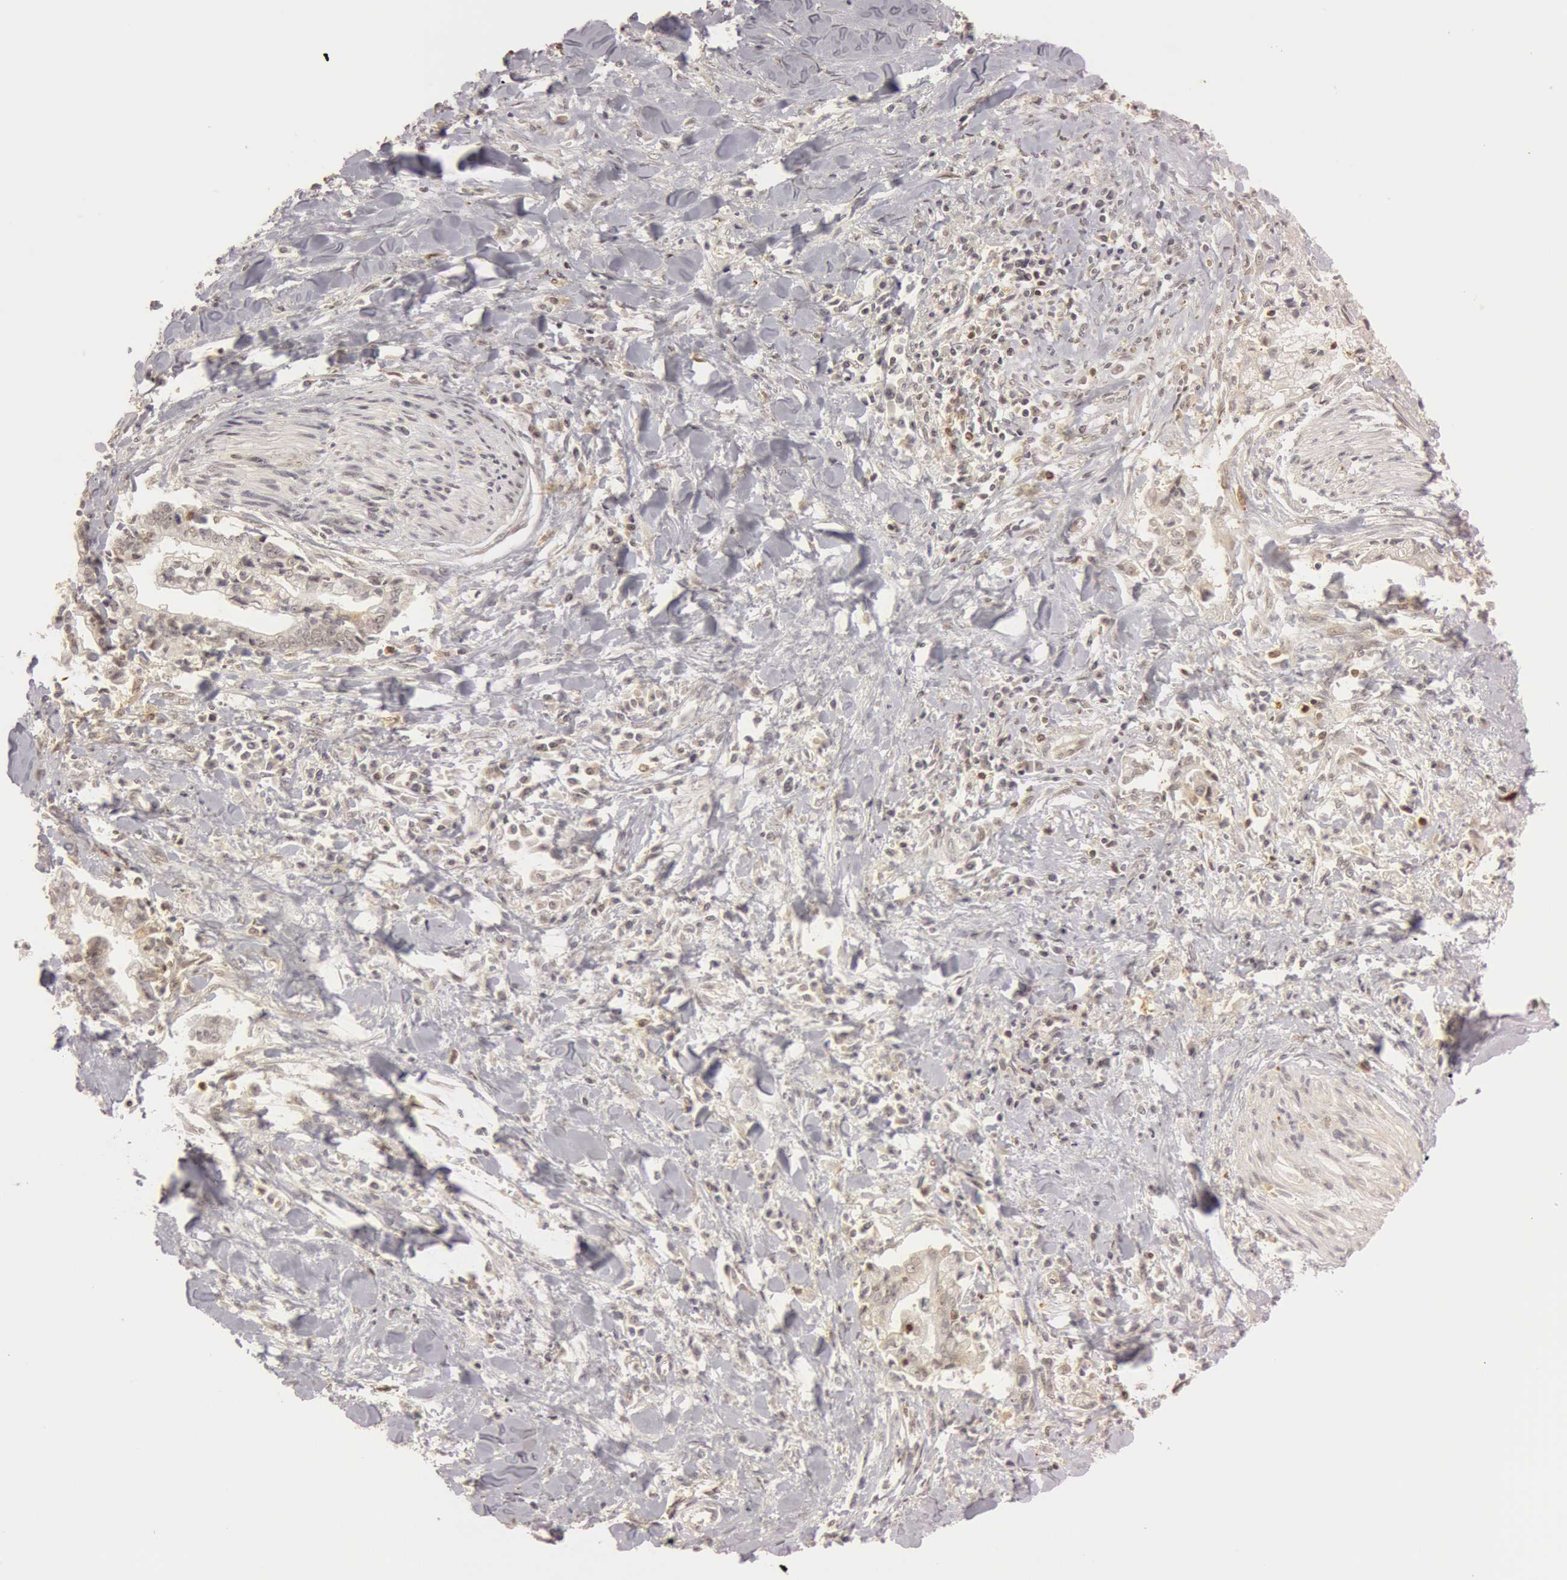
{"staining": {"intensity": "negative", "quantity": "none", "location": "none"}, "tissue": "liver cancer", "cell_type": "Tumor cells", "image_type": "cancer", "snomed": [{"axis": "morphology", "description": "Cholangiocarcinoma"}, {"axis": "topography", "description": "Liver"}], "caption": "Immunohistochemistry (IHC) histopathology image of neoplastic tissue: human liver cancer stained with DAB (3,3'-diaminobenzidine) displays no significant protein expression in tumor cells.", "gene": "OASL", "patient": {"sex": "male", "age": 57}}